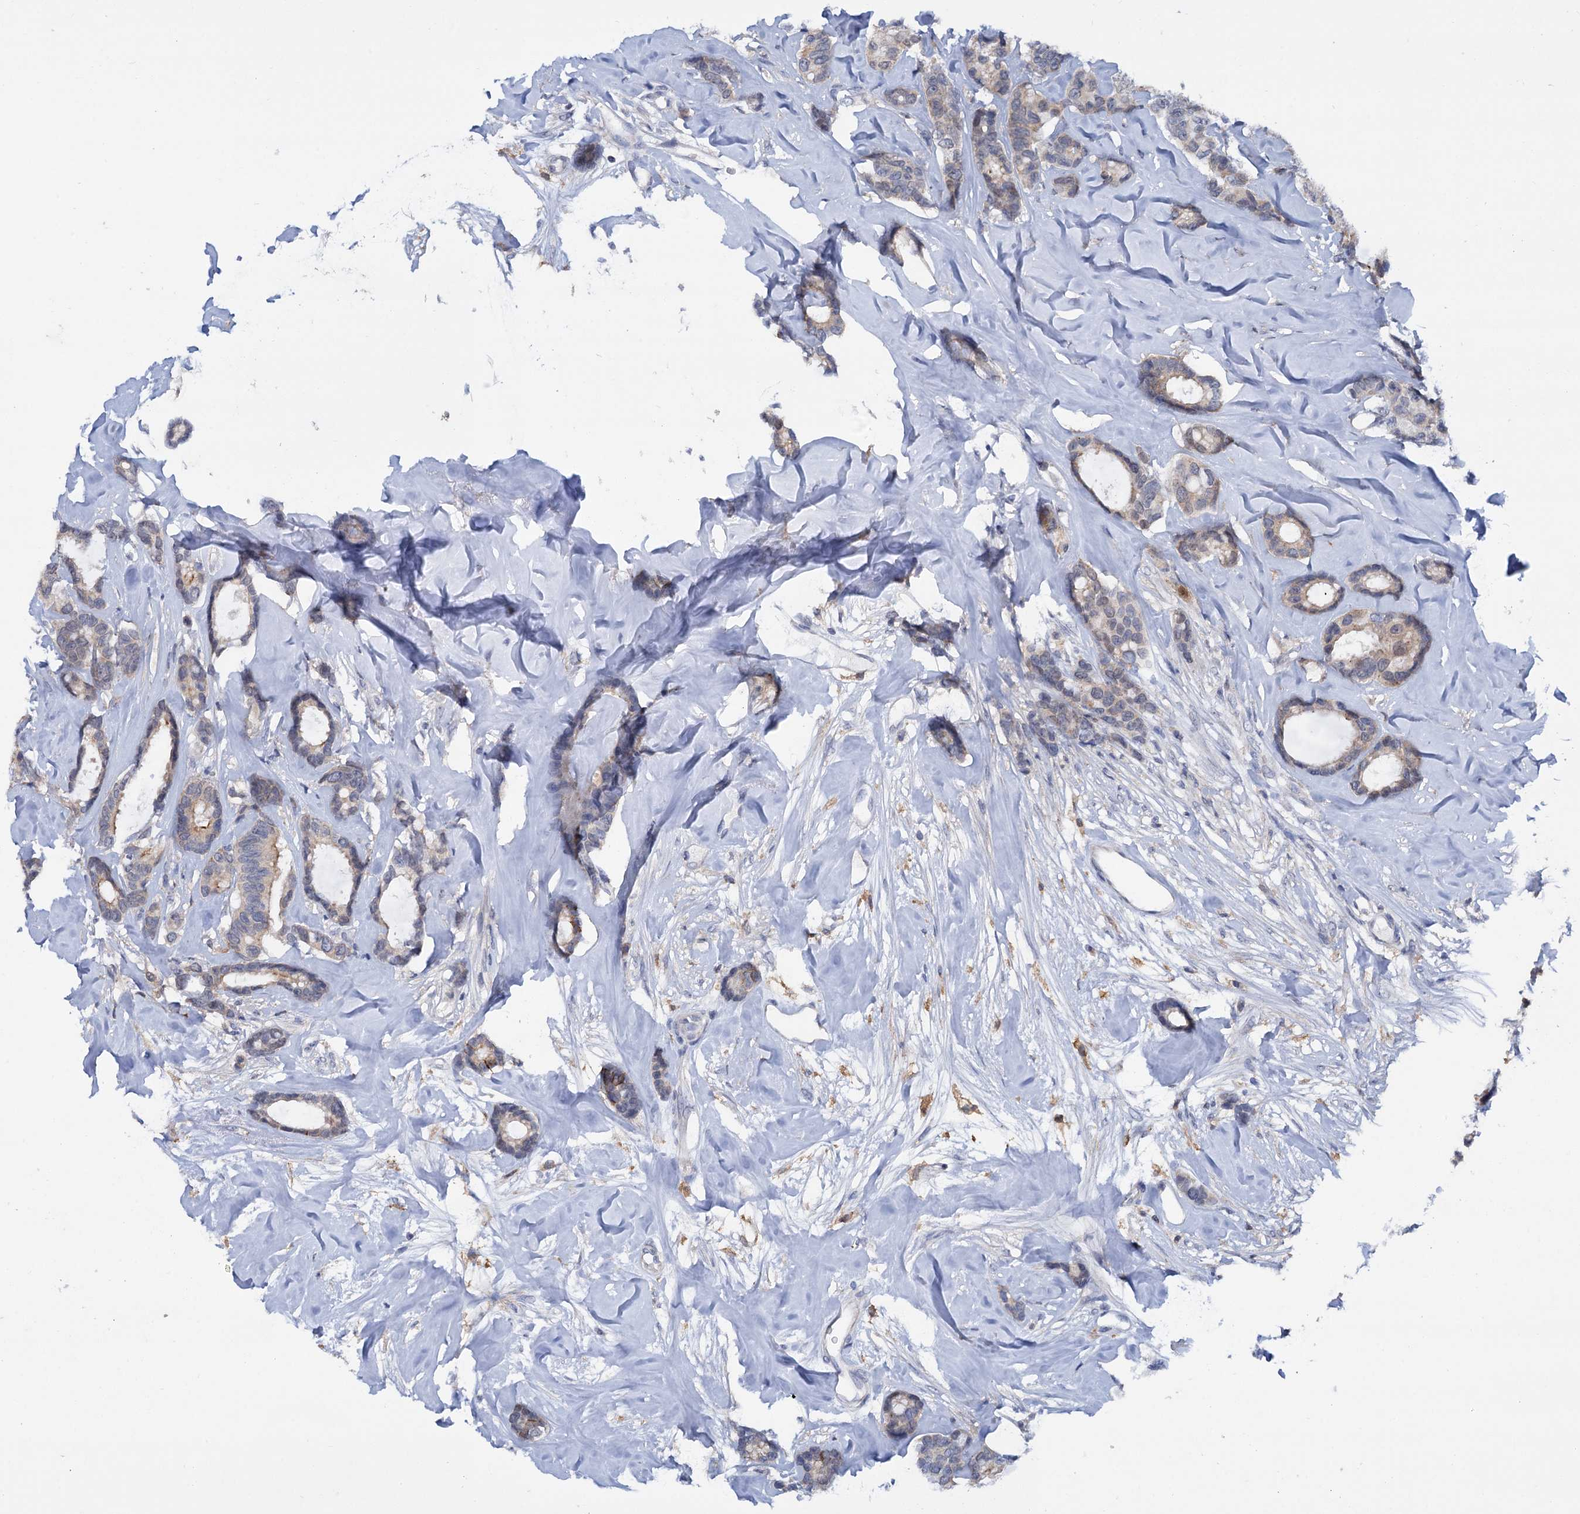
{"staining": {"intensity": "weak", "quantity": "<25%", "location": "cytoplasmic/membranous"}, "tissue": "breast cancer", "cell_type": "Tumor cells", "image_type": "cancer", "snomed": [{"axis": "morphology", "description": "Duct carcinoma"}, {"axis": "topography", "description": "Breast"}], "caption": "This is a histopathology image of immunohistochemistry staining of invasive ductal carcinoma (breast), which shows no positivity in tumor cells.", "gene": "MID1IP1", "patient": {"sex": "female", "age": 87}}